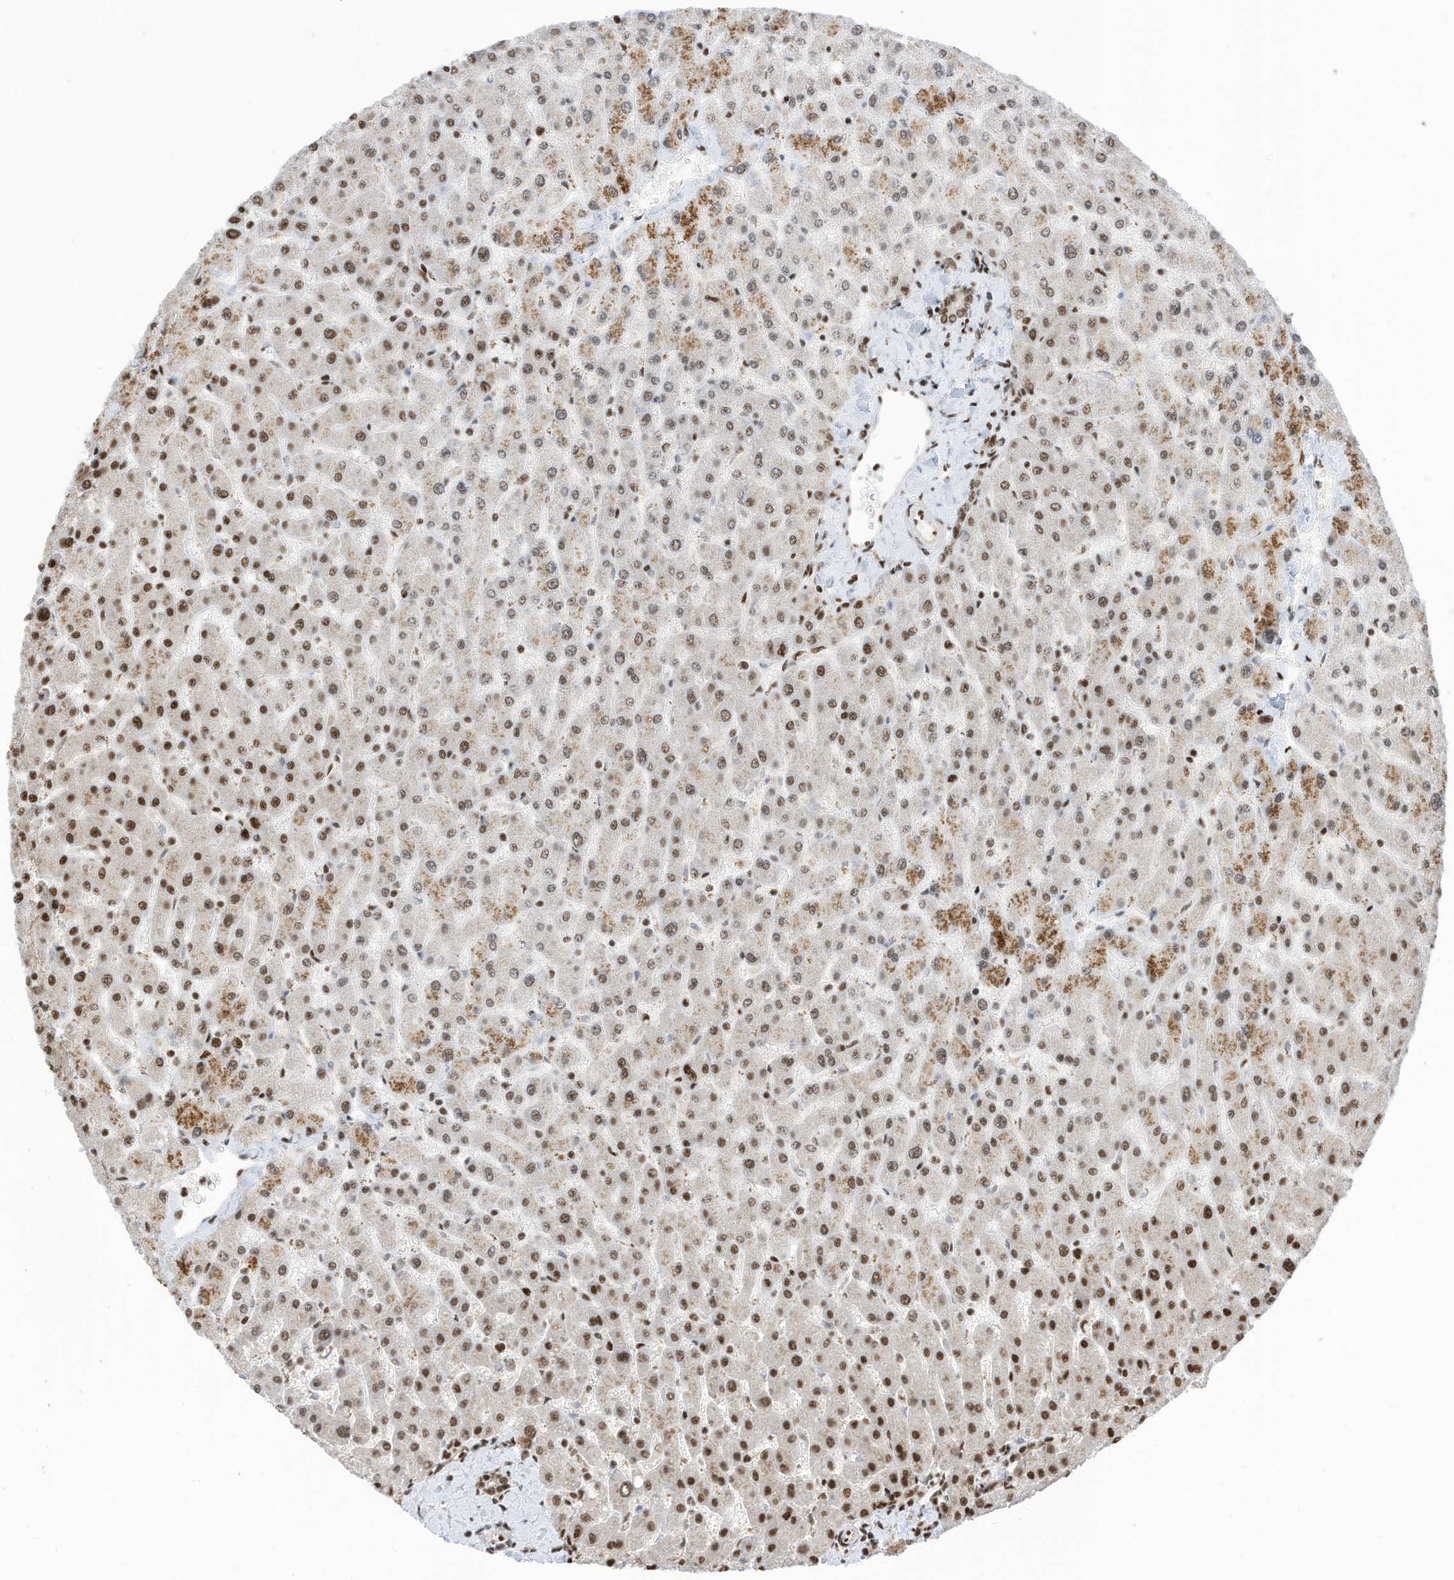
{"staining": {"intensity": "moderate", "quantity": ">75%", "location": "nuclear"}, "tissue": "liver", "cell_type": "Cholangiocytes", "image_type": "normal", "snomed": [{"axis": "morphology", "description": "Normal tissue, NOS"}, {"axis": "topography", "description": "Liver"}], "caption": "Moderate nuclear protein staining is seen in approximately >75% of cholangiocytes in liver.", "gene": "SF3A3", "patient": {"sex": "male", "age": 55}}